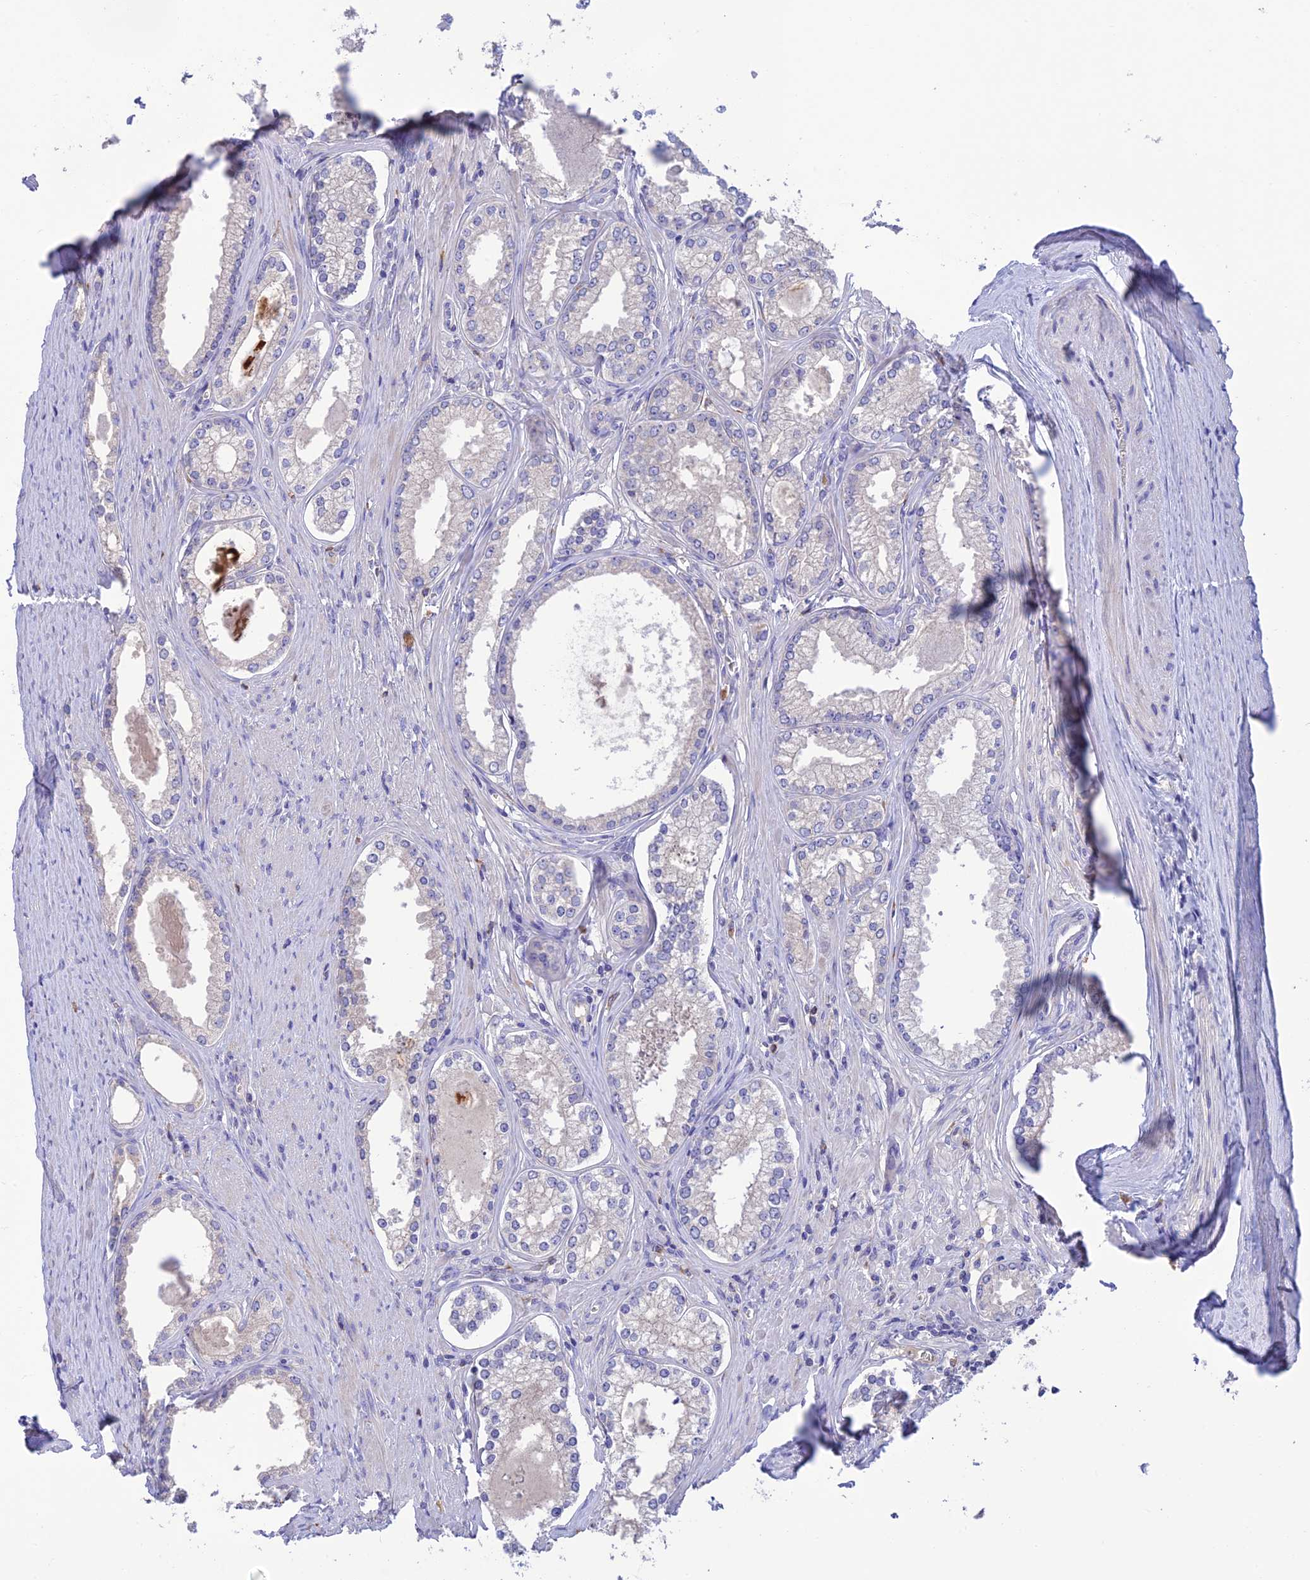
{"staining": {"intensity": "negative", "quantity": "none", "location": "none"}, "tissue": "prostate cancer", "cell_type": "Tumor cells", "image_type": "cancer", "snomed": [{"axis": "morphology", "description": "Adenocarcinoma, High grade"}, {"axis": "topography", "description": "Prostate"}], "caption": "Immunohistochemistry (IHC) of human prostate adenocarcinoma (high-grade) shows no expression in tumor cells.", "gene": "SFT2D2", "patient": {"sex": "male", "age": 68}}